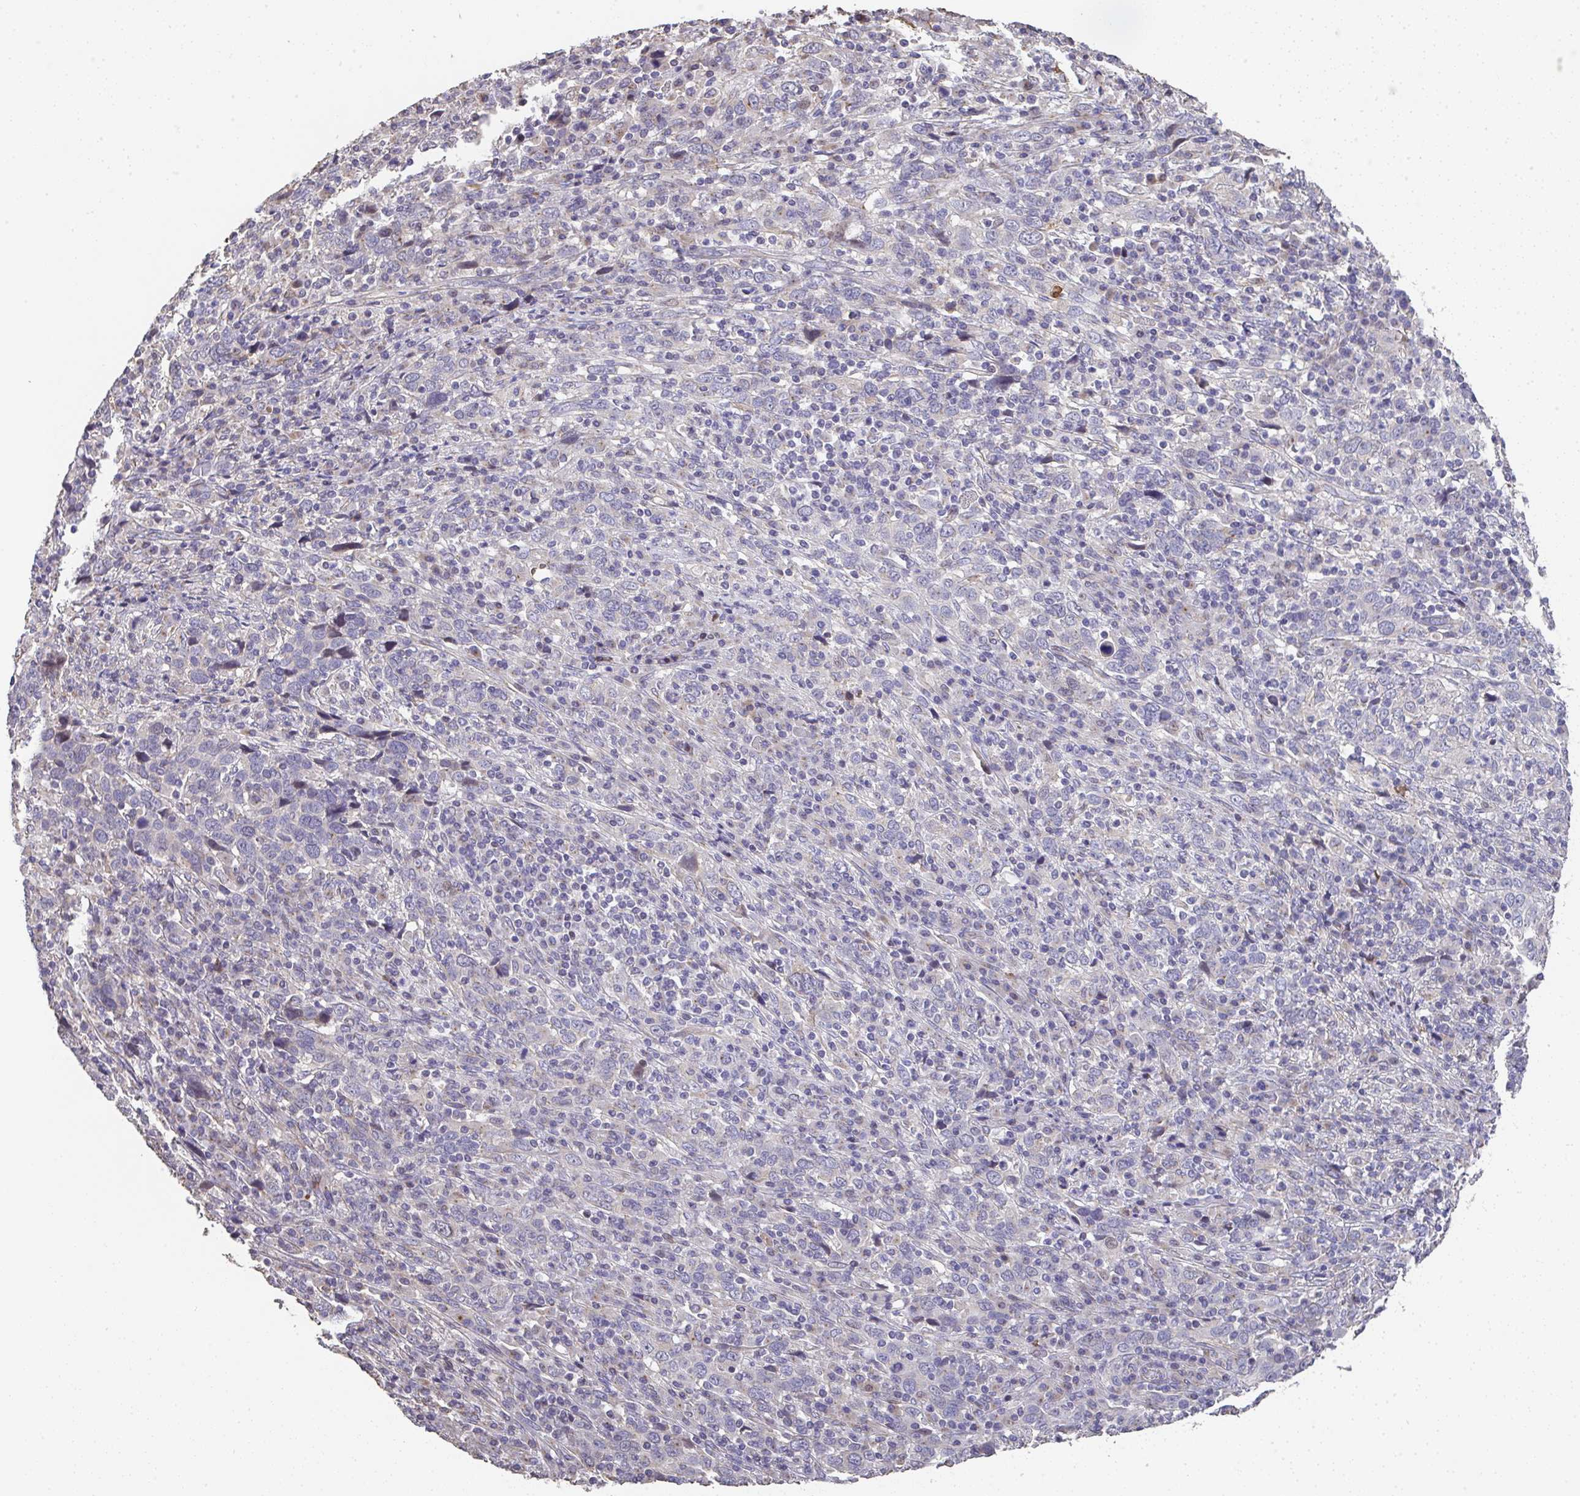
{"staining": {"intensity": "negative", "quantity": "none", "location": "none"}, "tissue": "cervical cancer", "cell_type": "Tumor cells", "image_type": "cancer", "snomed": [{"axis": "morphology", "description": "Squamous cell carcinoma, NOS"}, {"axis": "topography", "description": "Cervix"}], "caption": "Tumor cells are negative for brown protein staining in cervical cancer (squamous cell carcinoma). (Immunohistochemistry (ihc), brightfield microscopy, high magnification).", "gene": "RUNDC3B", "patient": {"sex": "female", "age": 46}}